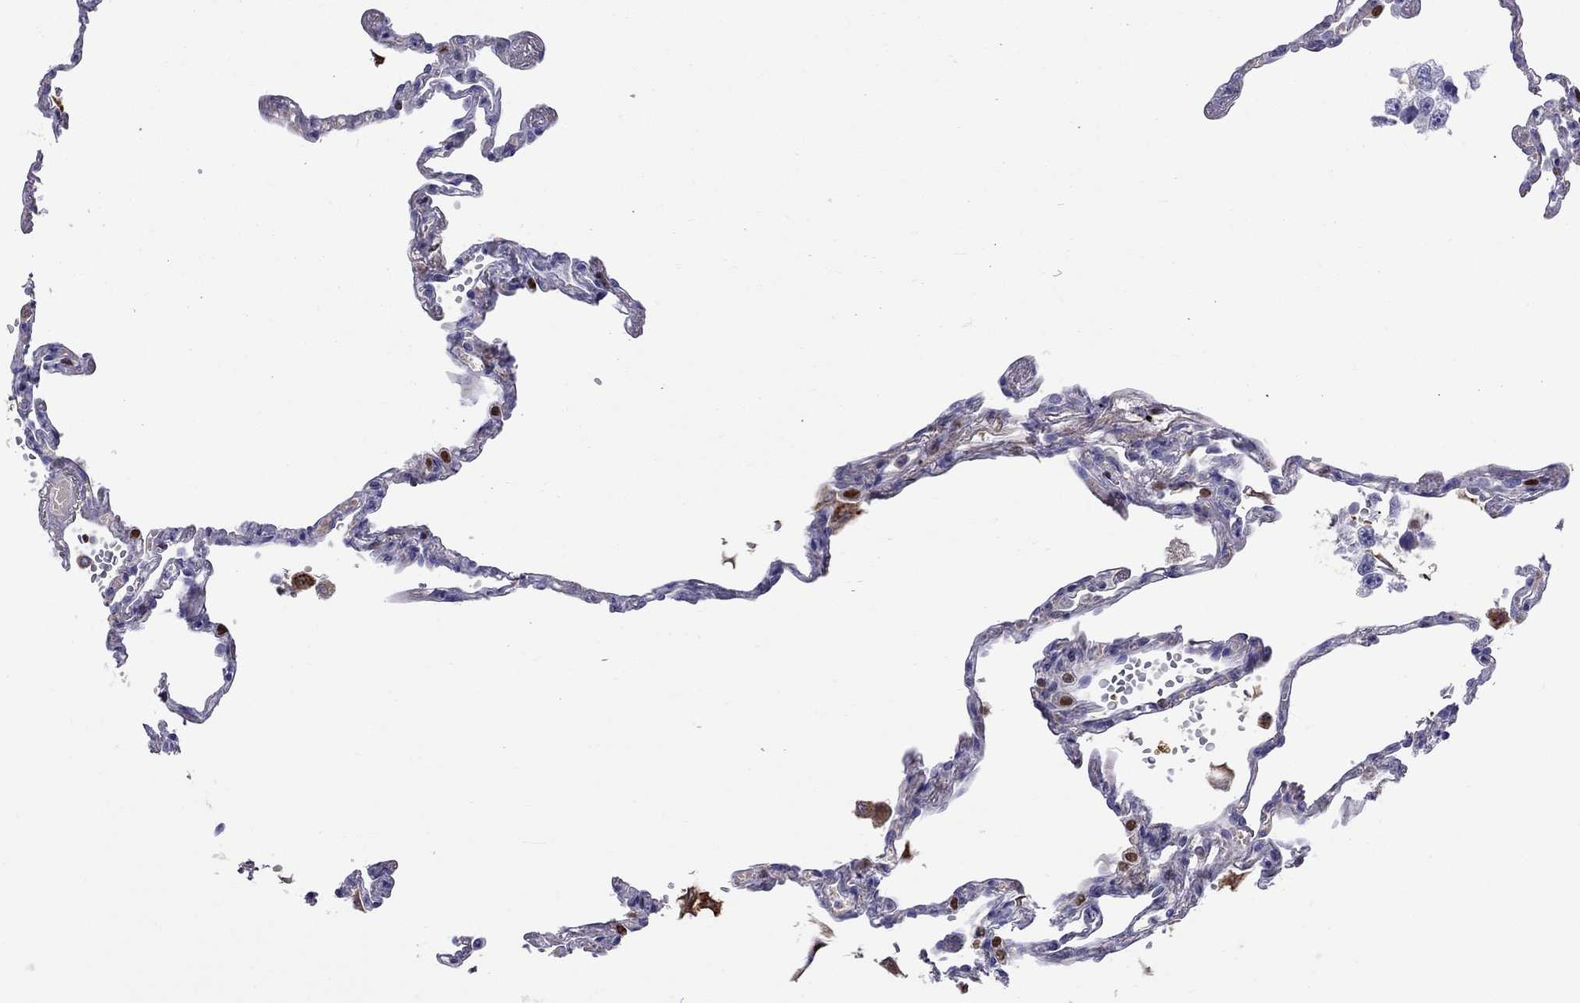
{"staining": {"intensity": "negative", "quantity": "none", "location": "none"}, "tissue": "lung", "cell_type": "Alveolar cells", "image_type": "normal", "snomed": [{"axis": "morphology", "description": "Normal tissue, NOS"}, {"axis": "topography", "description": "Lung"}], "caption": "Photomicrograph shows no significant protein expression in alveolar cells of normal lung.", "gene": "SERPINA3", "patient": {"sex": "male", "age": 78}}